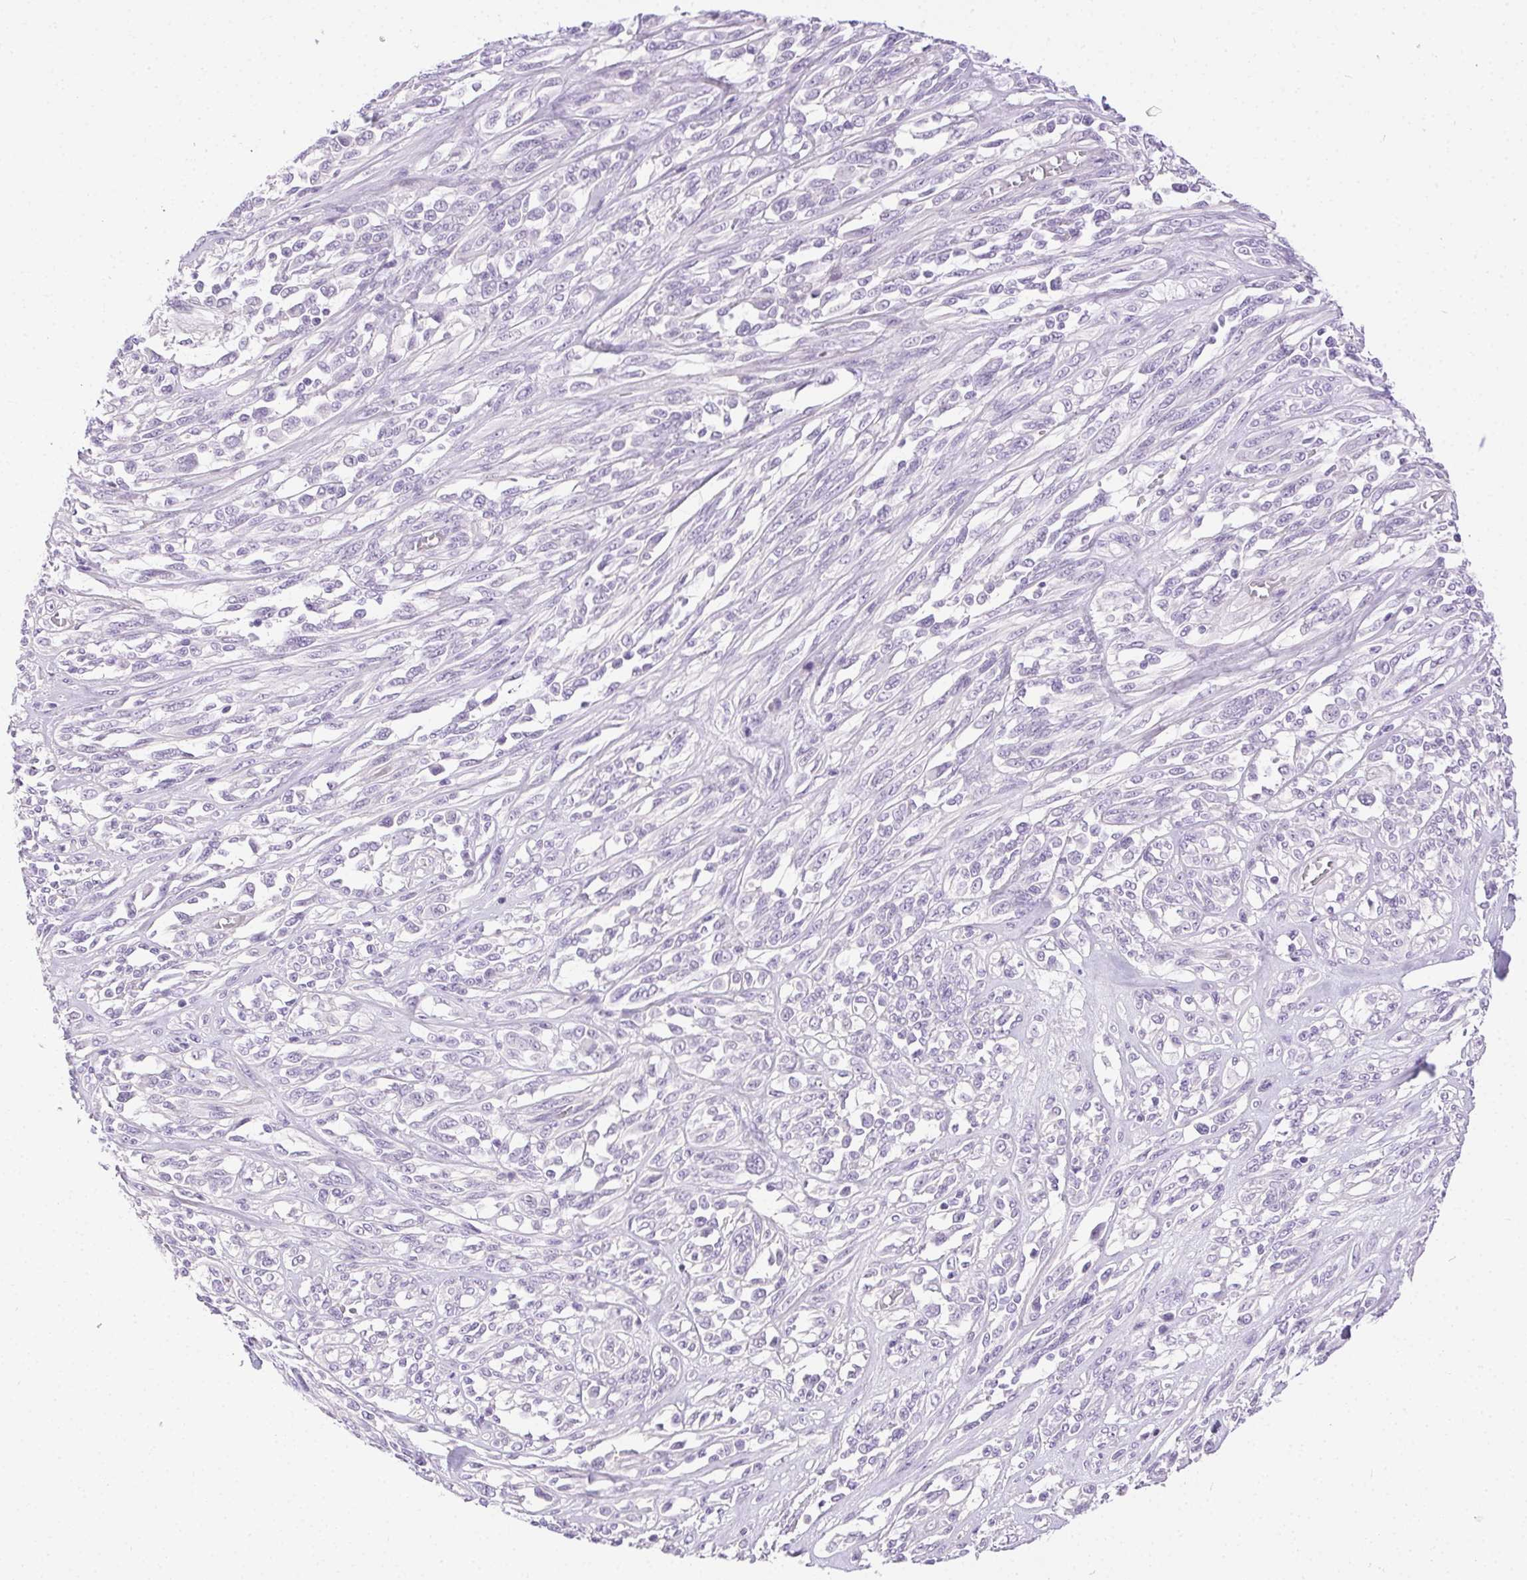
{"staining": {"intensity": "negative", "quantity": "none", "location": "none"}, "tissue": "melanoma", "cell_type": "Tumor cells", "image_type": "cancer", "snomed": [{"axis": "morphology", "description": "Malignant melanoma, NOS"}, {"axis": "topography", "description": "Skin"}], "caption": "IHC of human malignant melanoma exhibits no staining in tumor cells.", "gene": "C20orf85", "patient": {"sex": "female", "age": 91}}